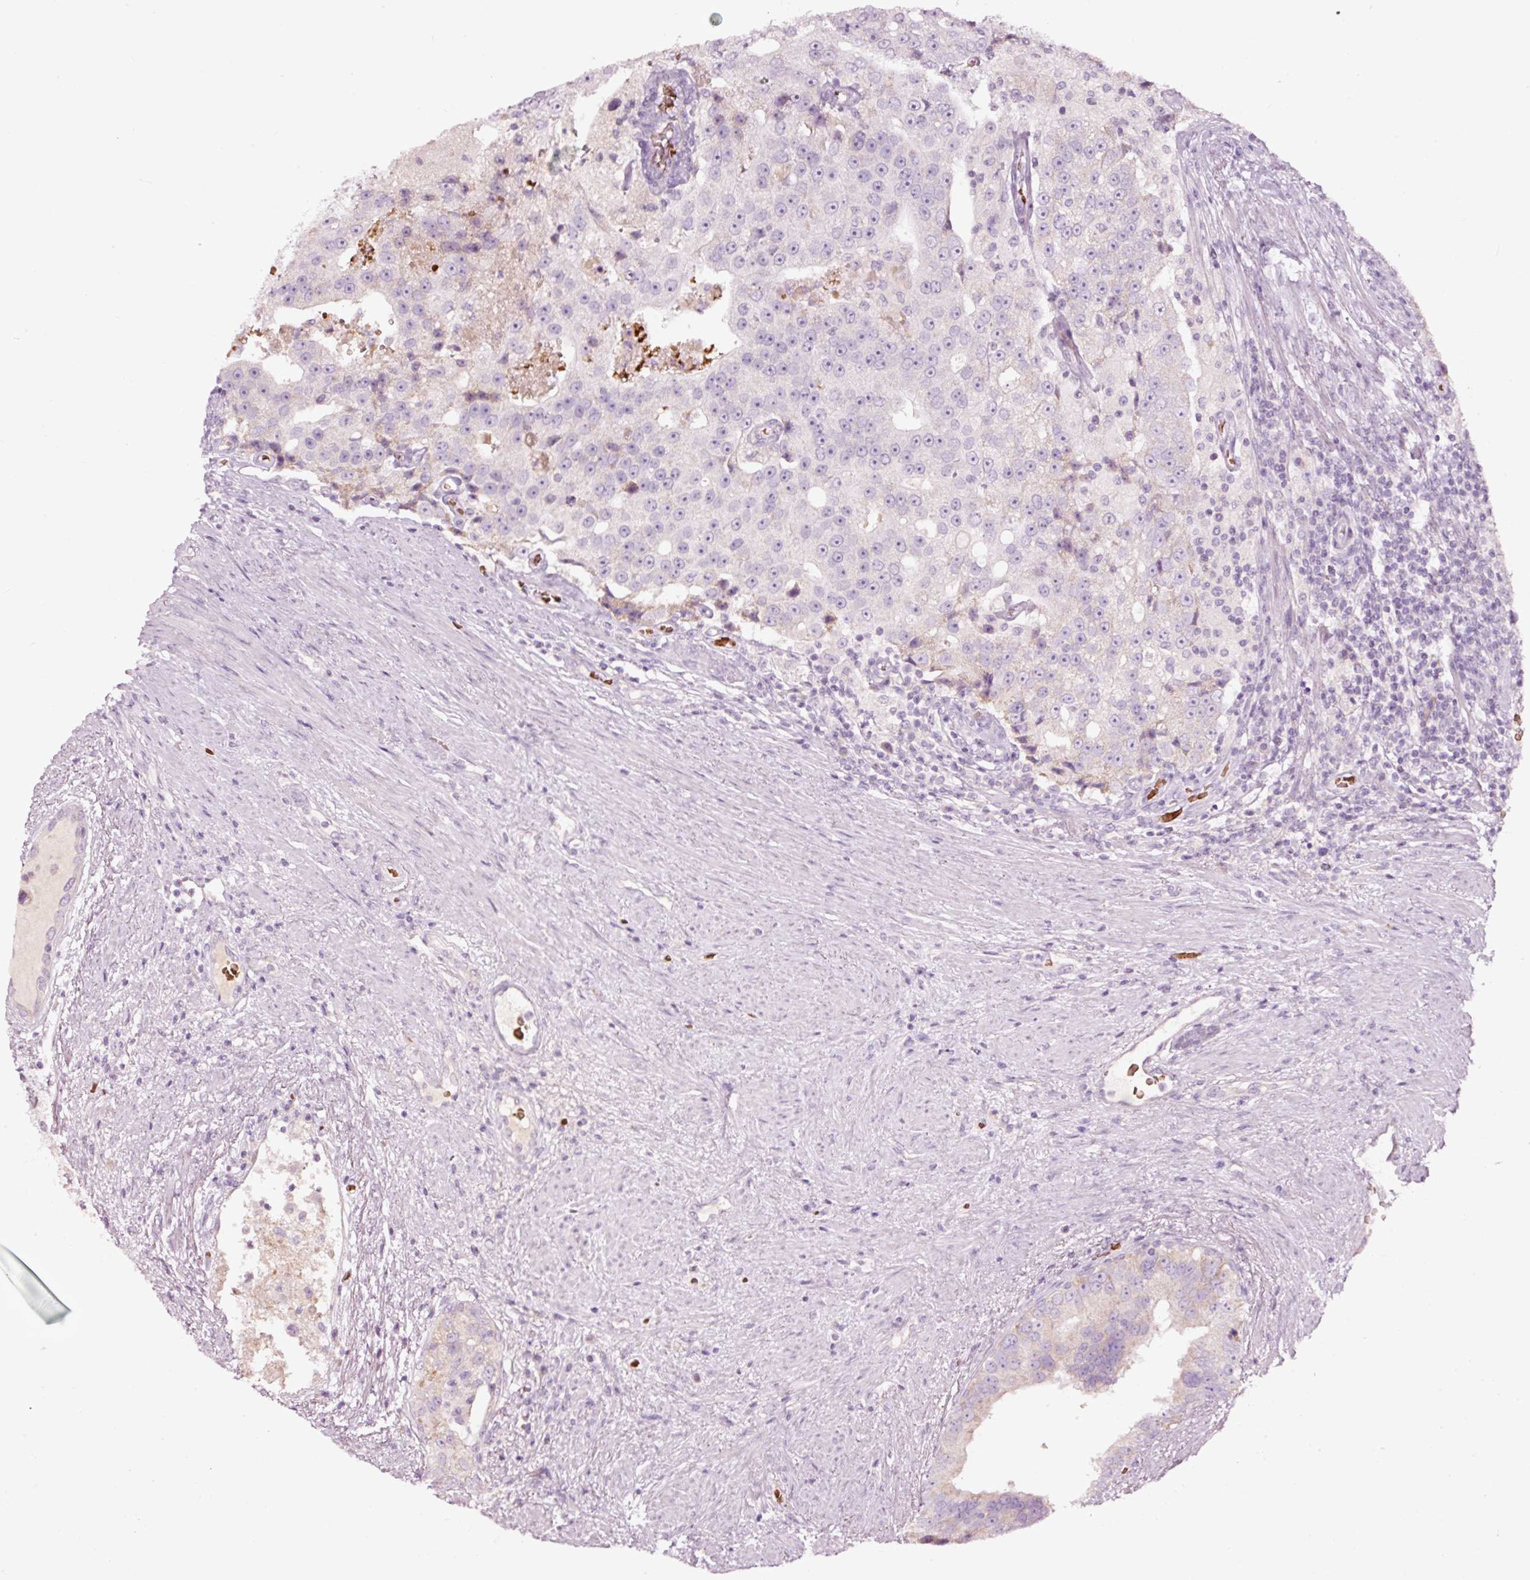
{"staining": {"intensity": "negative", "quantity": "none", "location": "none"}, "tissue": "prostate cancer", "cell_type": "Tumor cells", "image_type": "cancer", "snomed": [{"axis": "morphology", "description": "Adenocarcinoma, High grade"}, {"axis": "topography", "description": "Prostate"}], "caption": "IHC micrograph of neoplastic tissue: human prostate adenocarcinoma (high-grade) stained with DAB reveals no significant protein expression in tumor cells.", "gene": "LDHAL6B", "patient": {"sex": "male", "age": 70}}